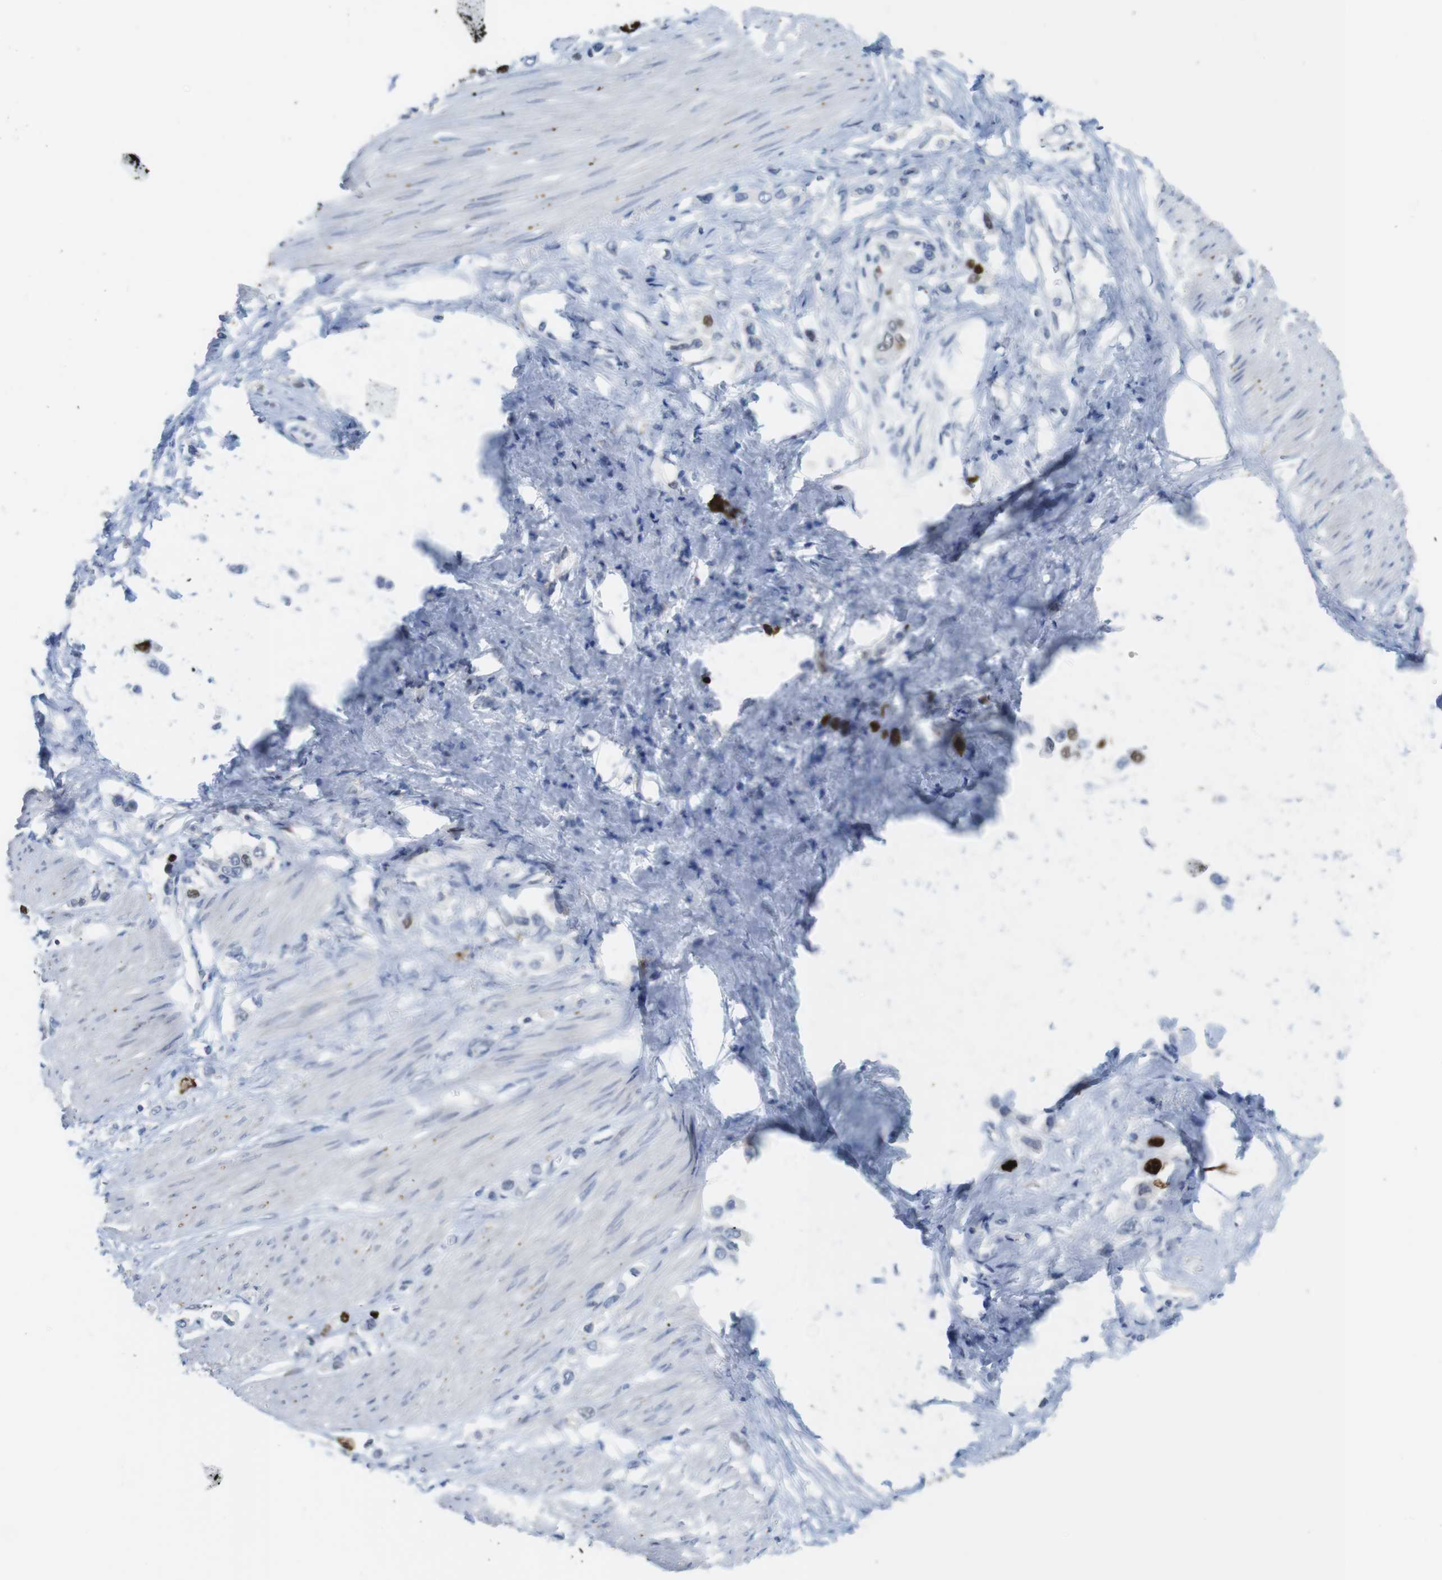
{"staining": {"intensity": "strong", "quantity": "<25%", "location": "nuclear"}, "tissue": "stomach cancer", "cell_type": "Tumor cells", "image_type": "cancer", "snomed": [{"axis": "morphology", "description": "Adenocarcinoma, NOS"}, {"axis": "topography", "description": "Stomach"}], "caption": "Protein staining of stomach cancer (adenocarcinoma) tissue demonstrates strong nuclear expression in about <25% of tumor cells. (Brightfield microscopy of DAB IHC at high magnification).", "gene": "KPNA2", "patient": {"sex": "female", "age": 65}}